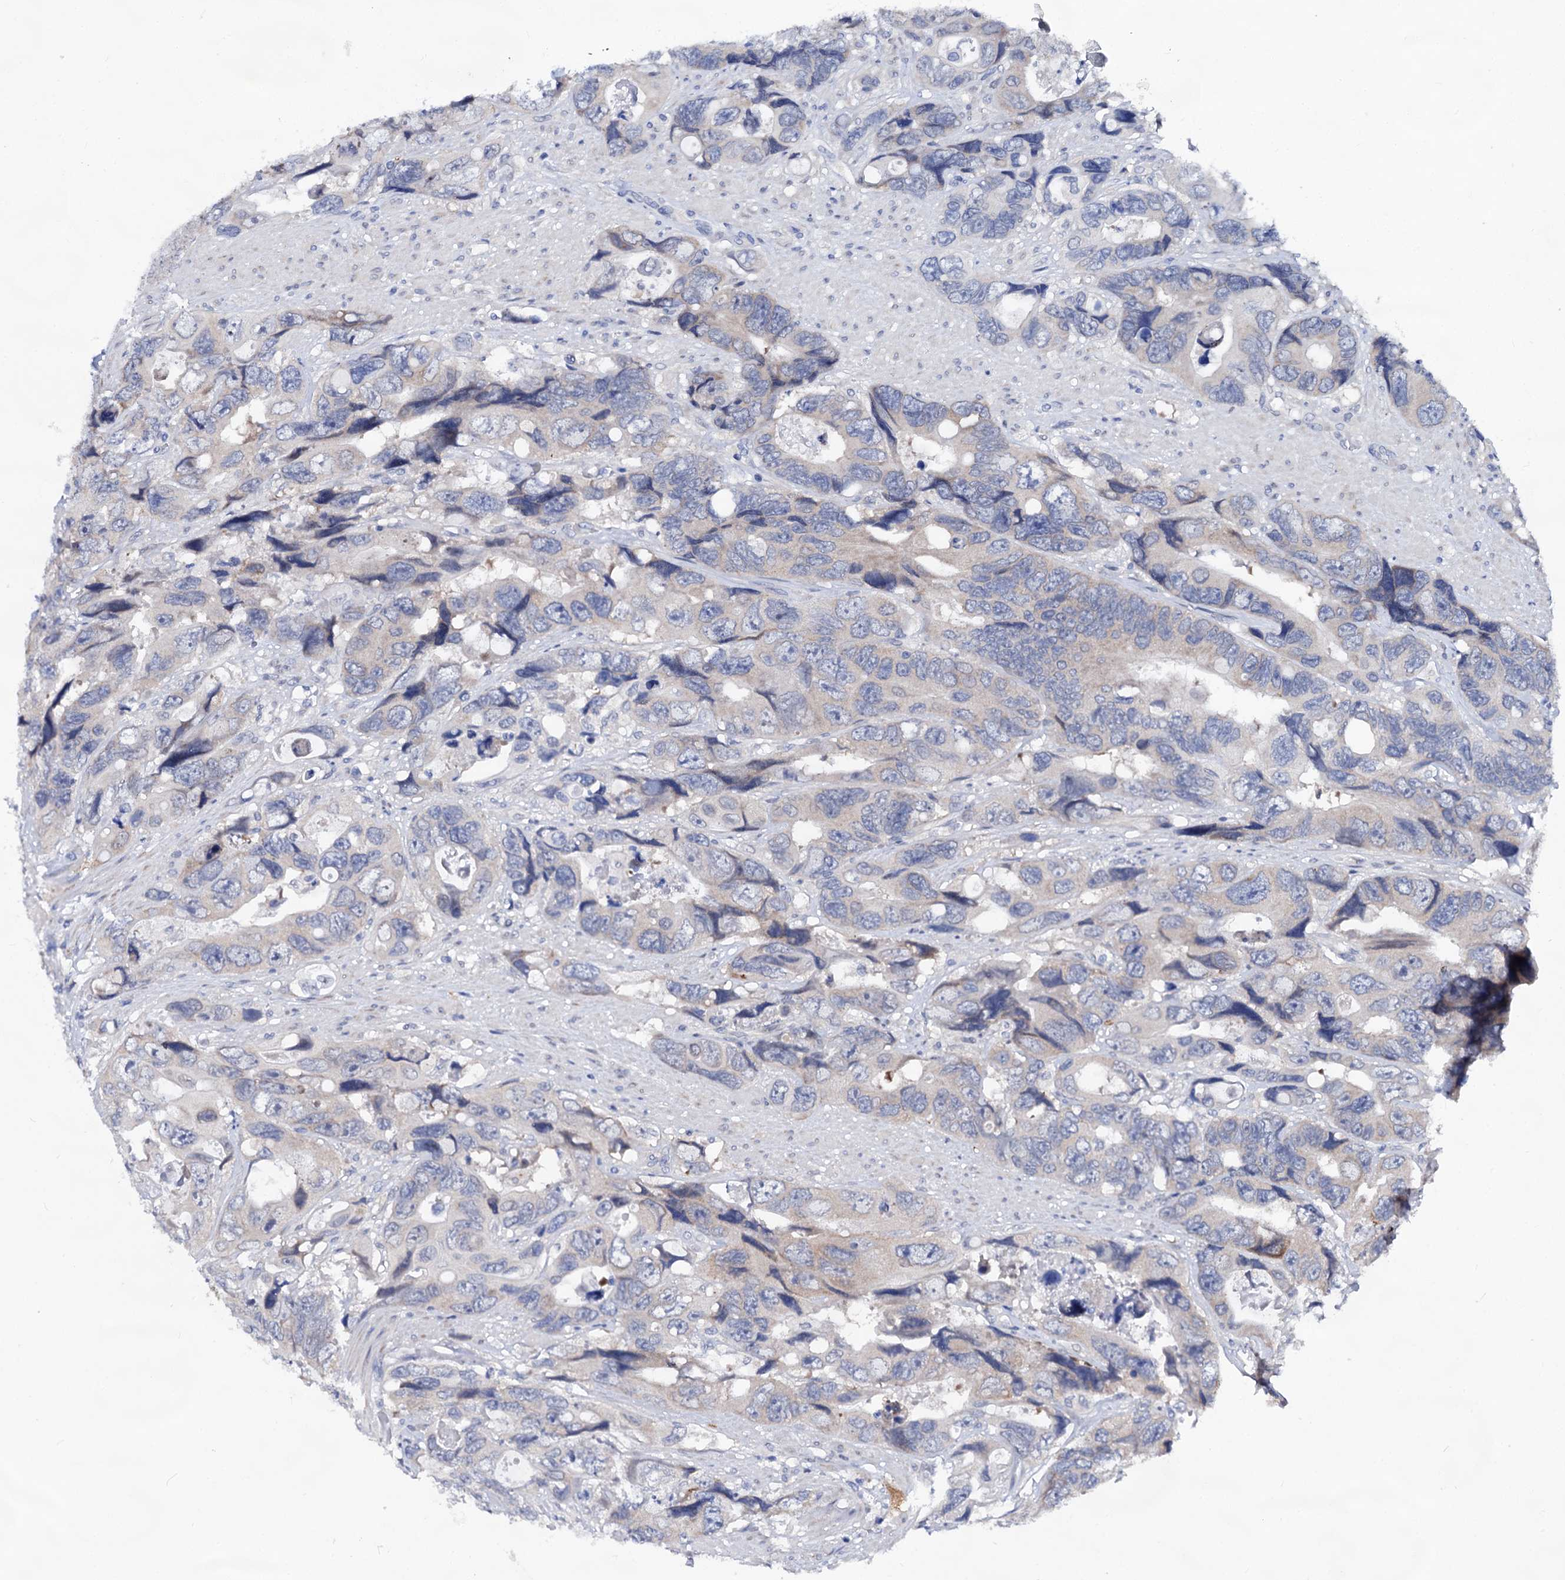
{"staining": {"intensity": "negative", "quantity": "none", "location": "none"}, "tissue": "colorectal cancer", "cell_type": "Tumor cells", "image_type": "cancer", "snomed": [{"axis": "morphology", "description": "Adenocarcinoma, NOS"}, {"axis": "topography", "description": "Rectum"}], "caption": "Immunohistochemical staining of human colorectal cancer (adenocarcinoma) displays no significant expression in tumor cells. The staining is performed using DAB (3,3'-diaminobenzidine) brown chromogen with nuclei counter-stained in using hematoxylin.", "gene": "CAPRIN2", "patient": {"sex": "male", "age": 57}}